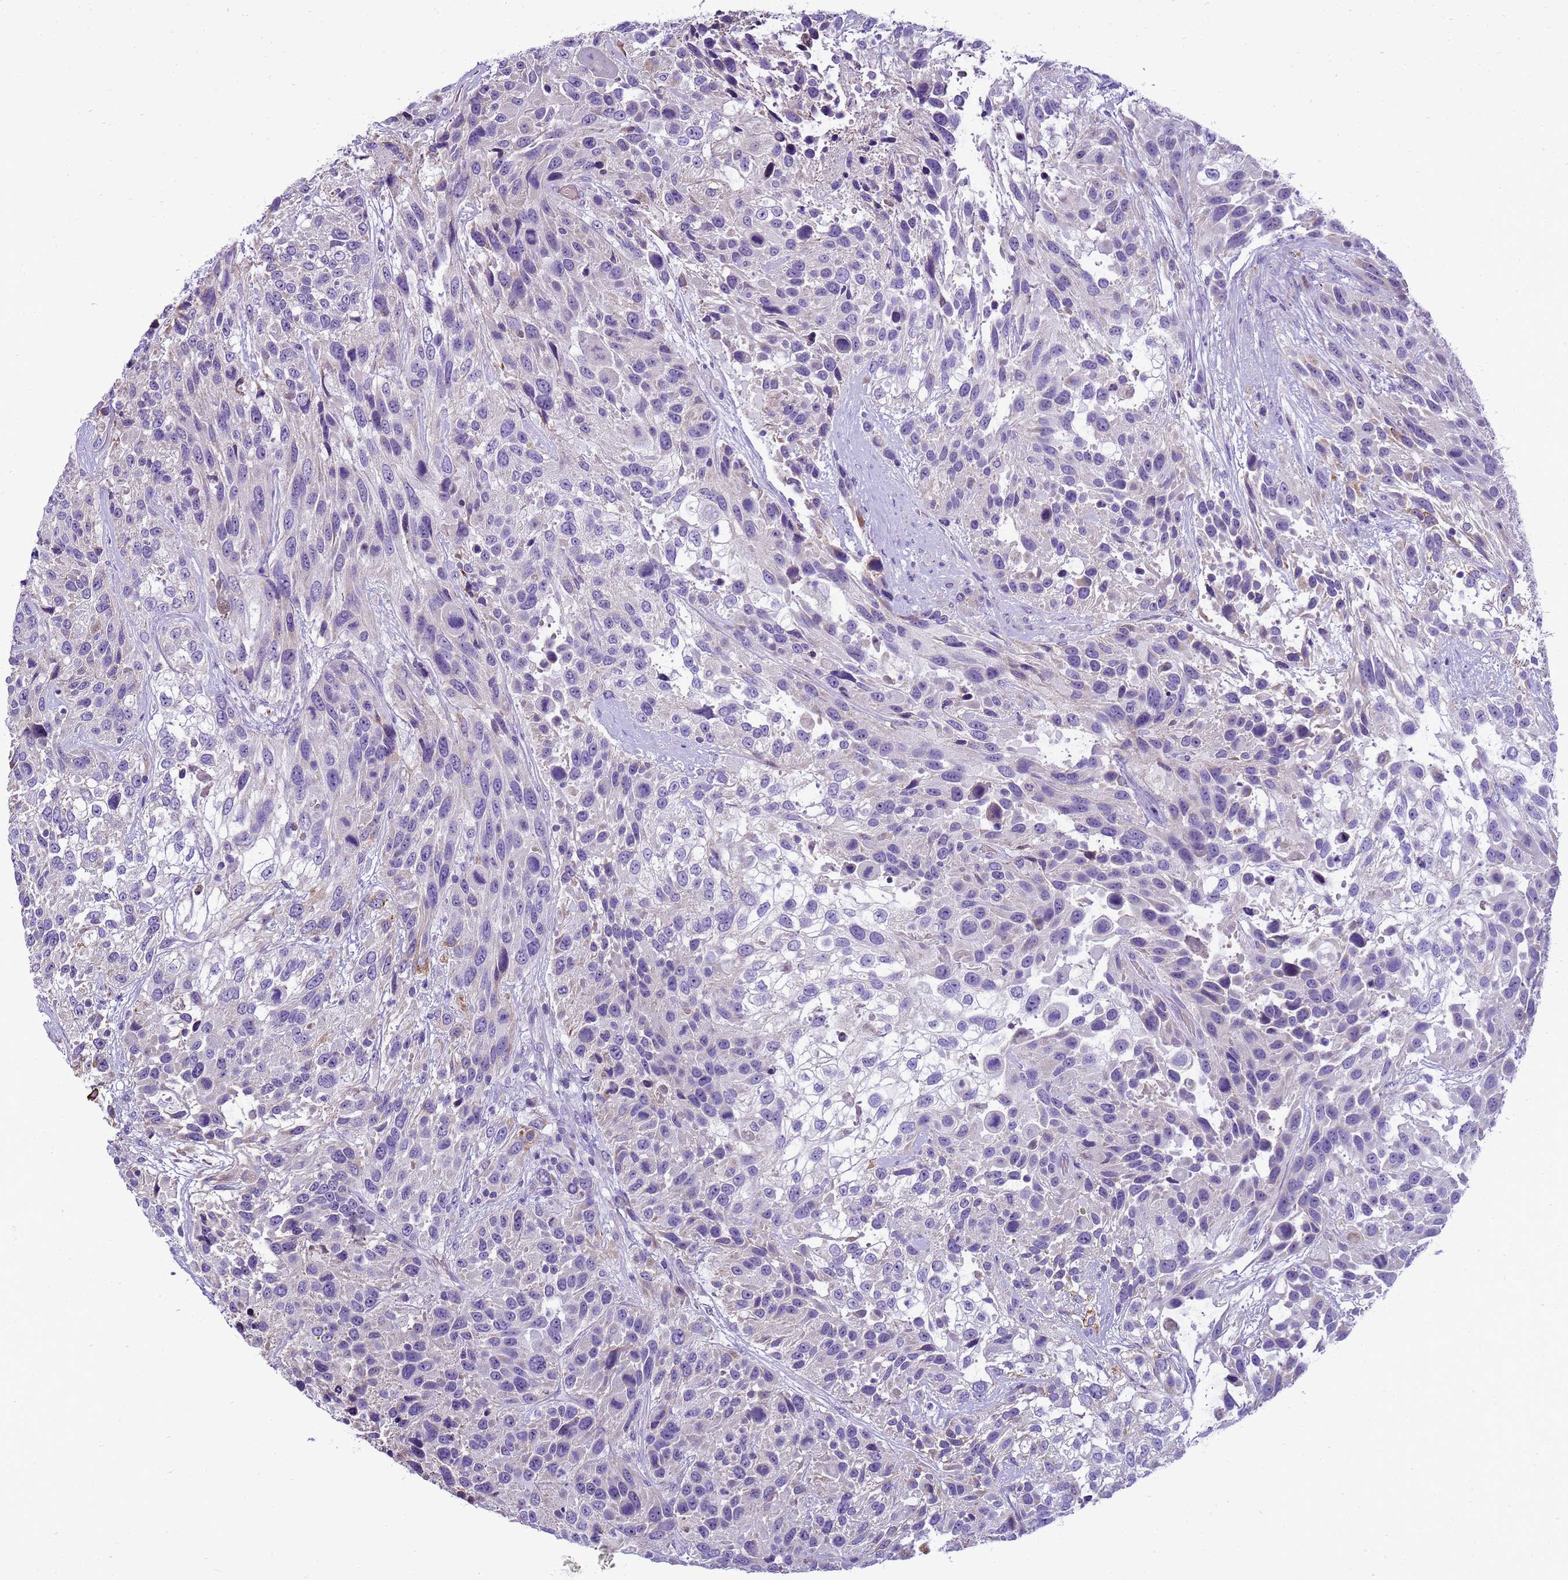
{"staining": {"intensity": "negative", "quantity": "none", "location": "none"}, "tissue": "urothelial cancer", "cell_type": "Tumor cells", "image_type": "cancer", "snomed": [{"axis": "morphology", "description": "Urothelial carcinoma, High grade"}, {"axis": "topography", "description": "Urinary bladder"}], "caption": "Urothelial carcinoma (high-grade) was stained to show a protein in brown. There is no significant expression in tumor cells. The staining is performed using DAB (3,3'-diaminobenzidine) brown chromogen with nuclei counter-stained in using hematoxylin.", "gene": "PIEZO2", "patient": {"sex": "female", "age": 70}}